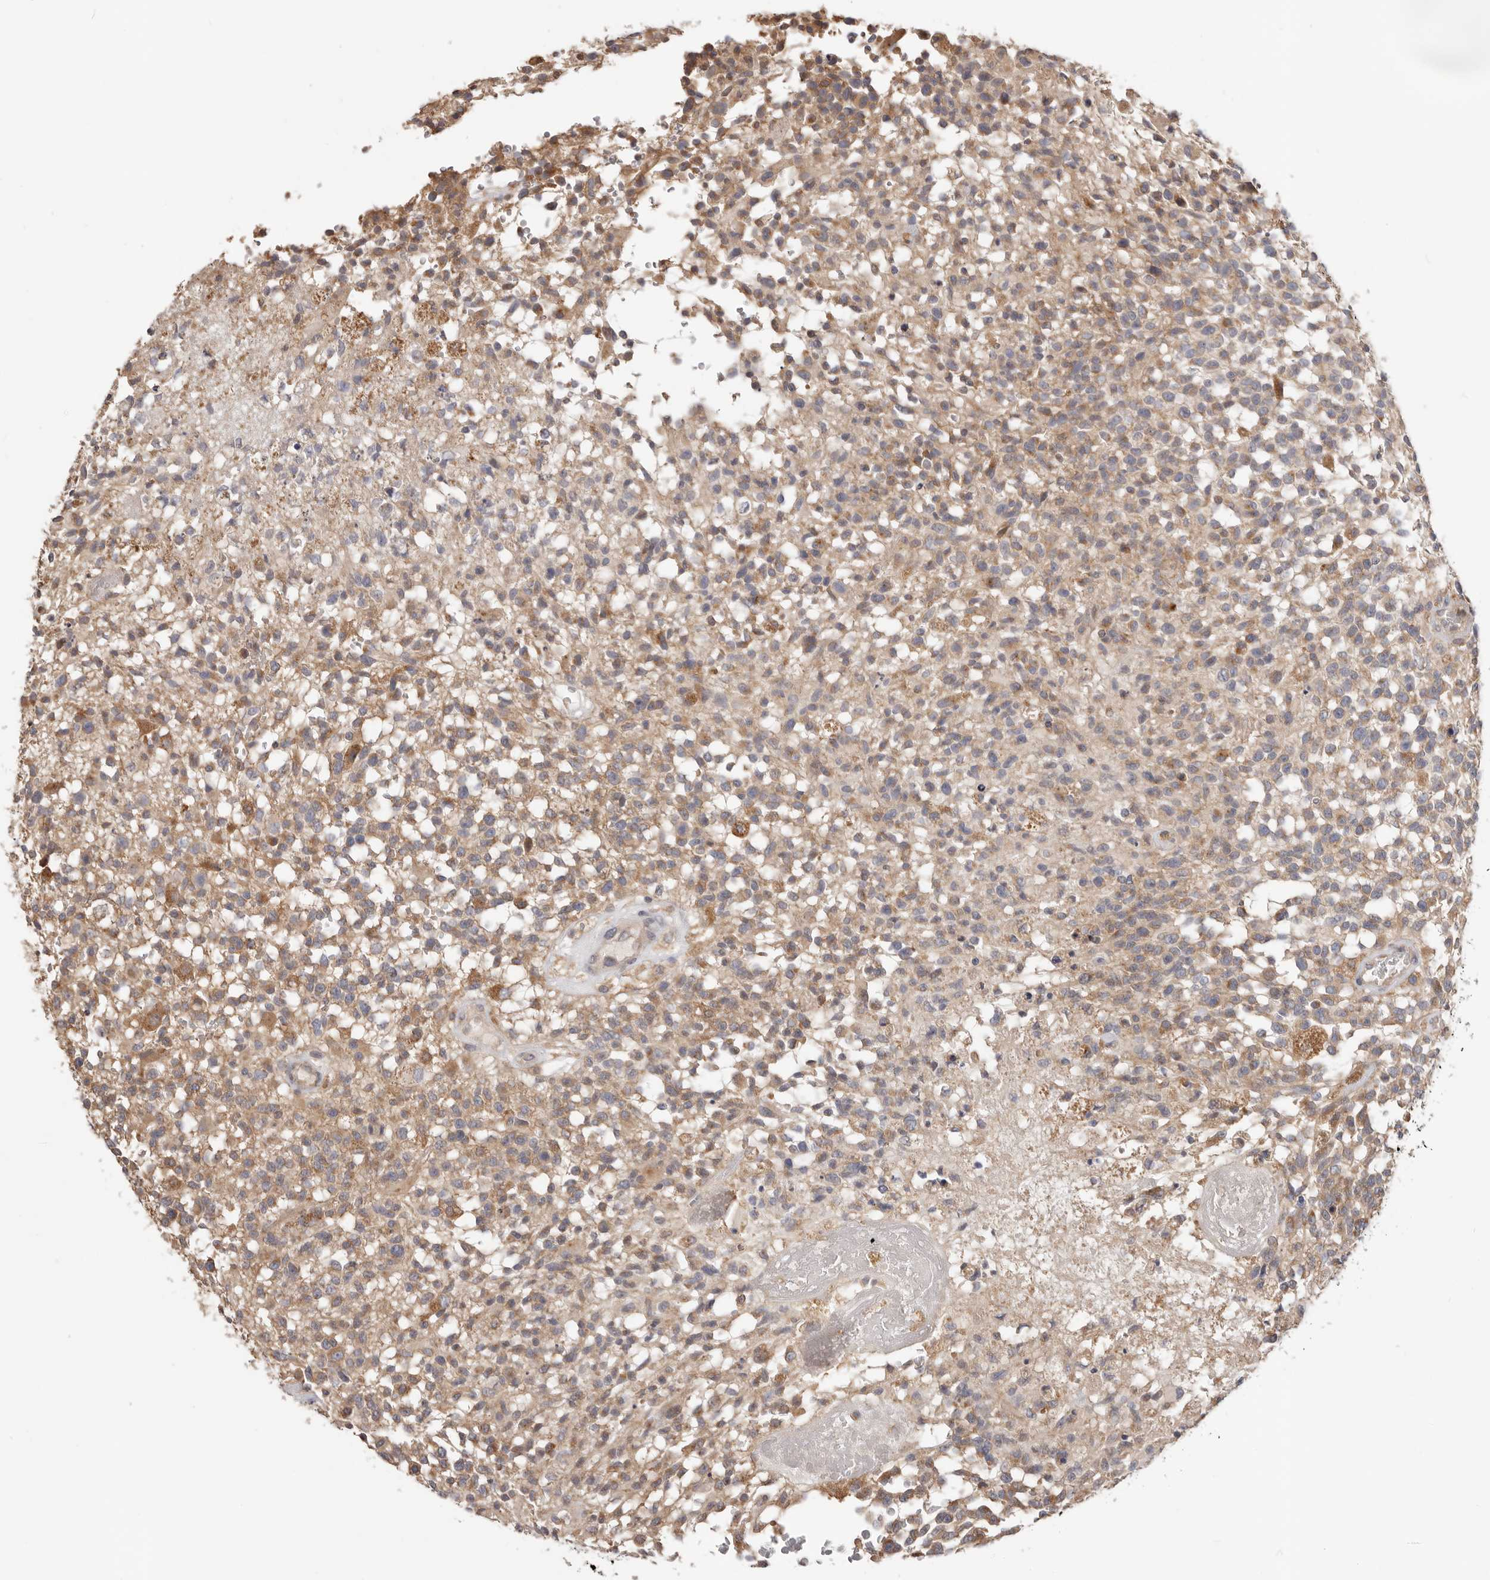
{"staining": {"intensity": "moderate", "quantity": "25%-75%", "location": "cytoplasmic/membranous"}, "tissue": "glioma", "cell_type": "Tumor cells", "image_type": "cancer", "snomed": [{"axis": "morphology", "description": "Glioma, malignant, High grade"}, {"axis": "morphology", "description": "Glioblastoma, NOS"}, {"axis": "topography", "description": "Brain"}], "caption": "A high-resolution micrograph shows immunohistochemistry (IHC) staining of glioma, which reveals moderate cytoplasmic/membranous expression in approximately 25%-75% of tumor cells.", "gene": "LRP6", "patient": {"sex": "male", "age": 60}}